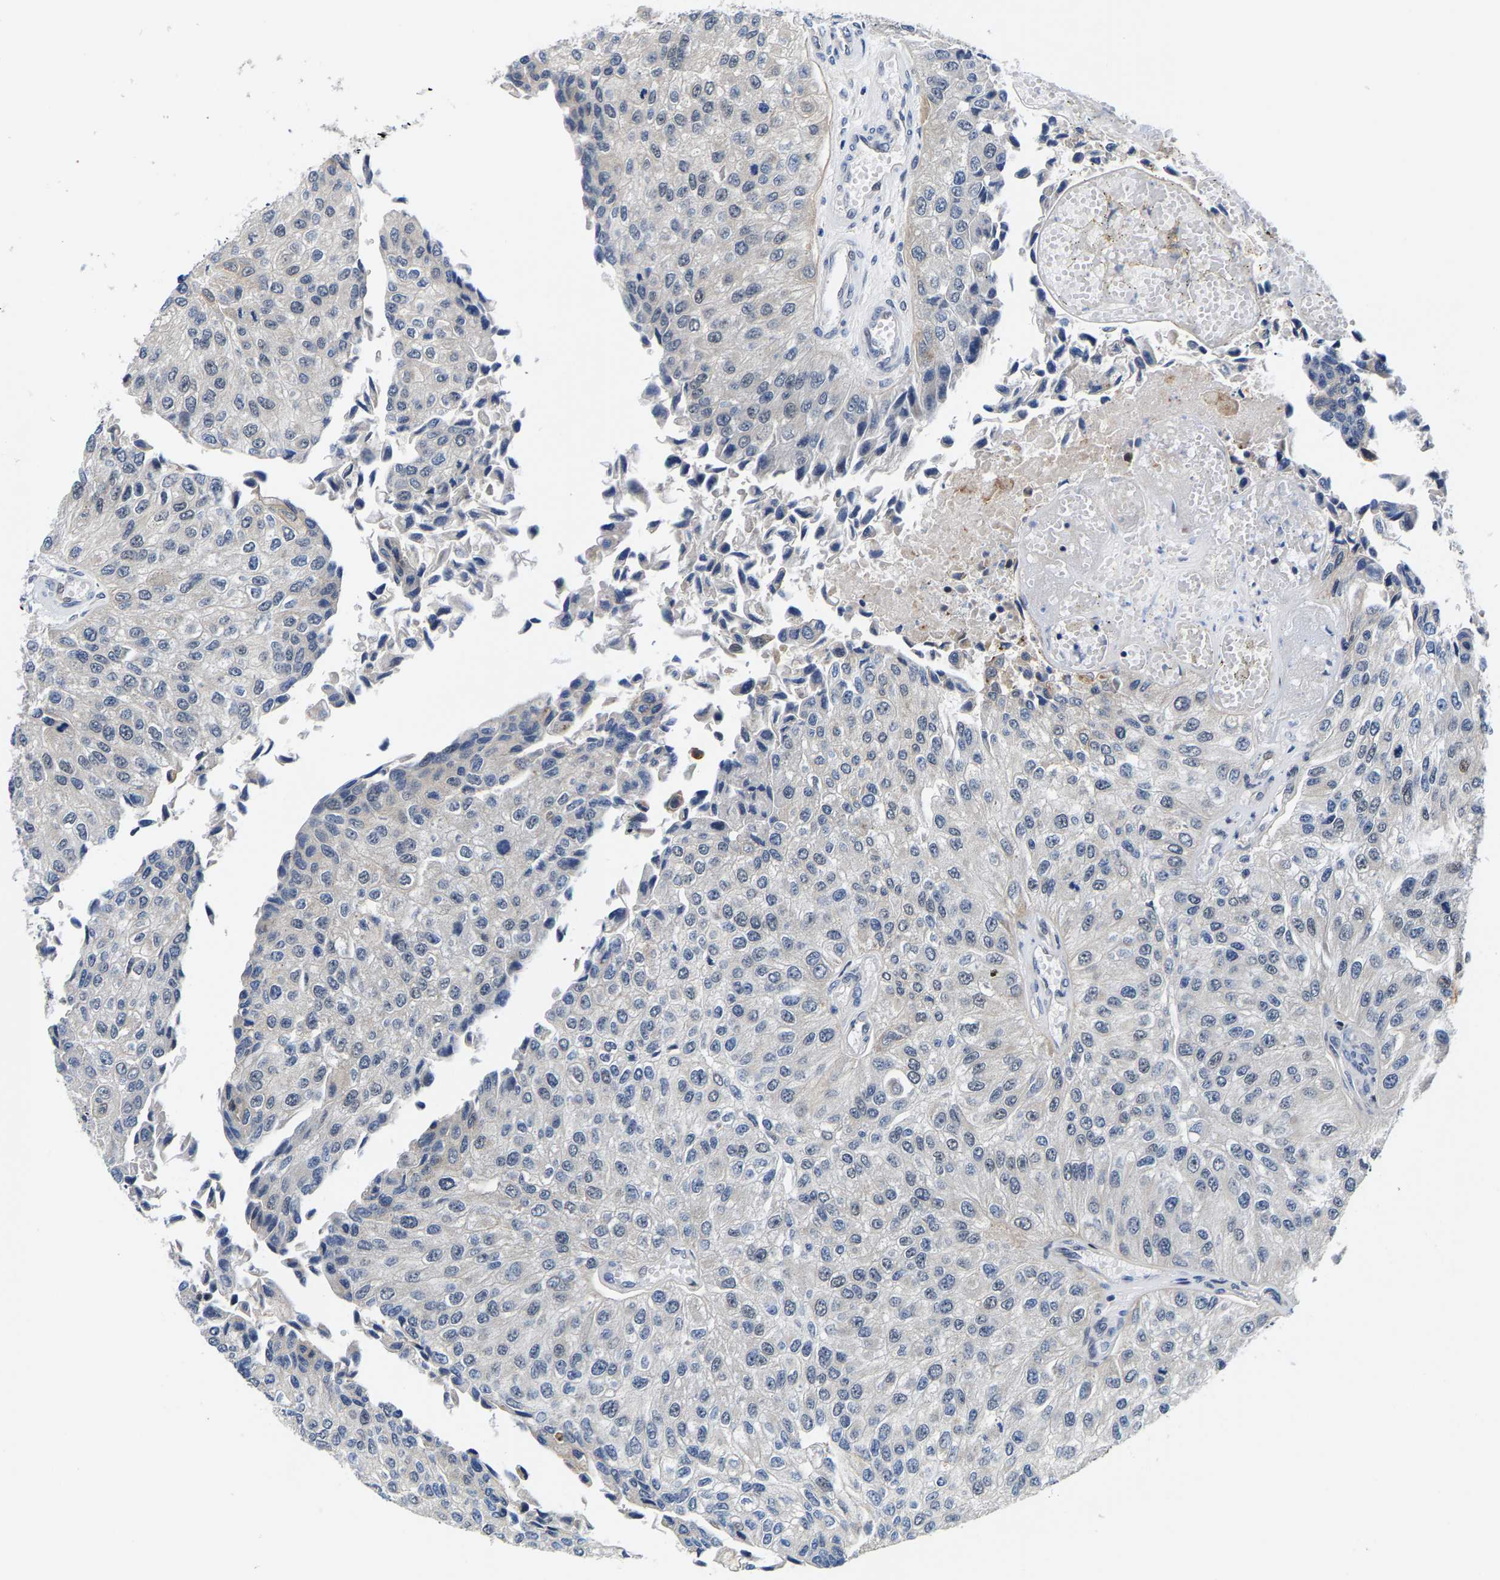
{"staining": {"intensity": "negative", "quantity": "none", "location": "none"}, "tissue": "urothelial cancer", "cell_type": "Tumor cells", "image_type": "cancer", "snomed": [{"axis": "morphology", "description": "Urothelial carcinoma, High grade"}, {"axis": "topography", "description": "Kidney"}, {"axis": "topography", "description": "Urinary bladder"}], "caption": "A photomicrograph of human urothelial cancer is negative for staining in tumor cells.", "gene": "GTPBP10", "patient": {"sex": "male", "age": 77}}